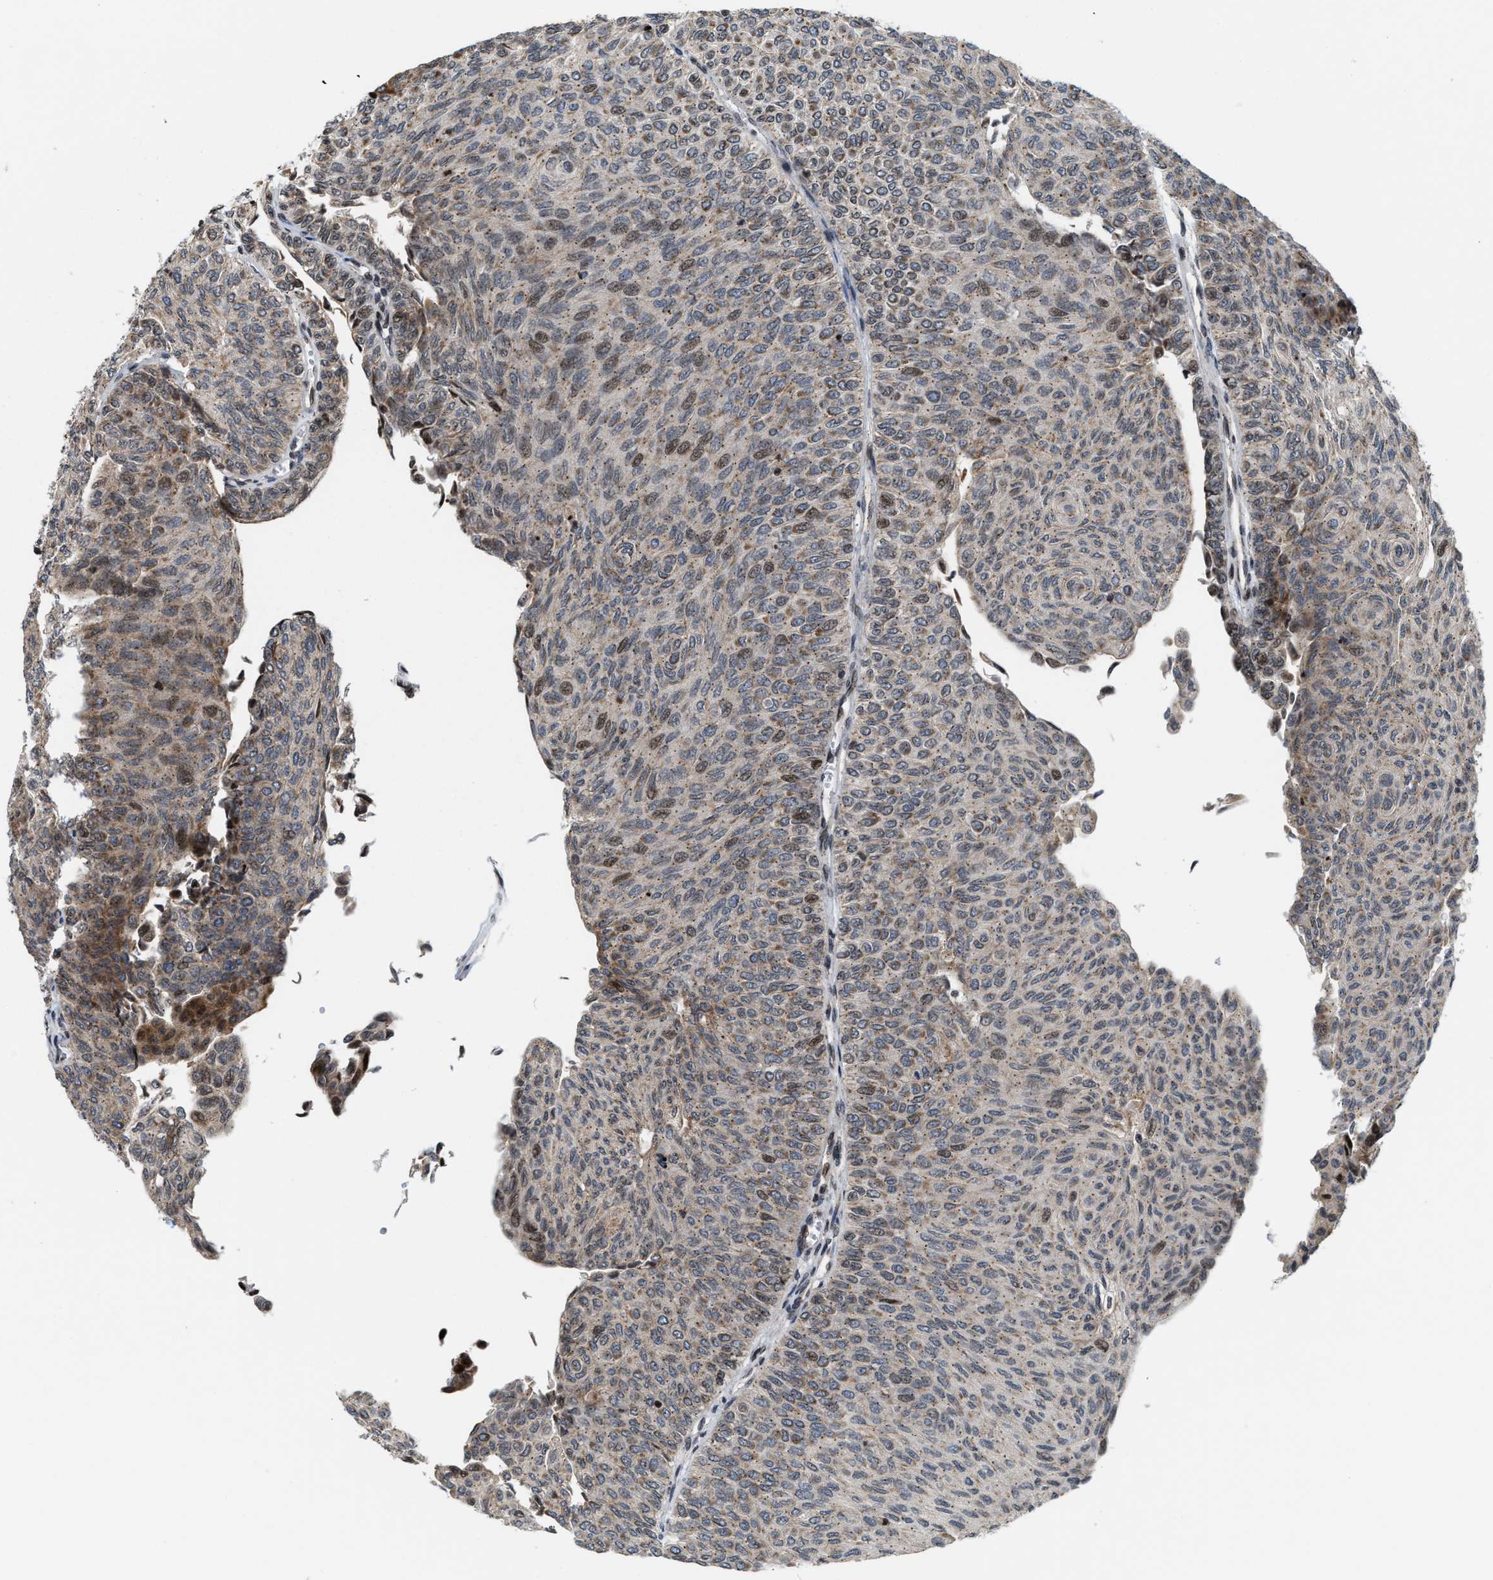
{"staining": {"intensity": "moderate", "quantity": ">75%", "location": "cytoplasmic/membranous,nuclear"}, "tissue": "urothelial cancer", "cell_type": "Tumor cells", "image_type": "cancer", "snomed": [{"axis": "morphology", "description": "Urothelial carcinoma, Low grade"}, {"axis": "topography", "description": "Urinary bladder"}], "caption": "Urothelial carcinoma (low-grade) tissue displays moderate cytoplasmic/membranous and nuclear staining in approximately >75% of tumor cells, visualized by immunohistochemistry. (IHC, brightfield microscopy, high magnification).", "gene": "PDZD2", "patient": {"sex": "male", "age": 78}}